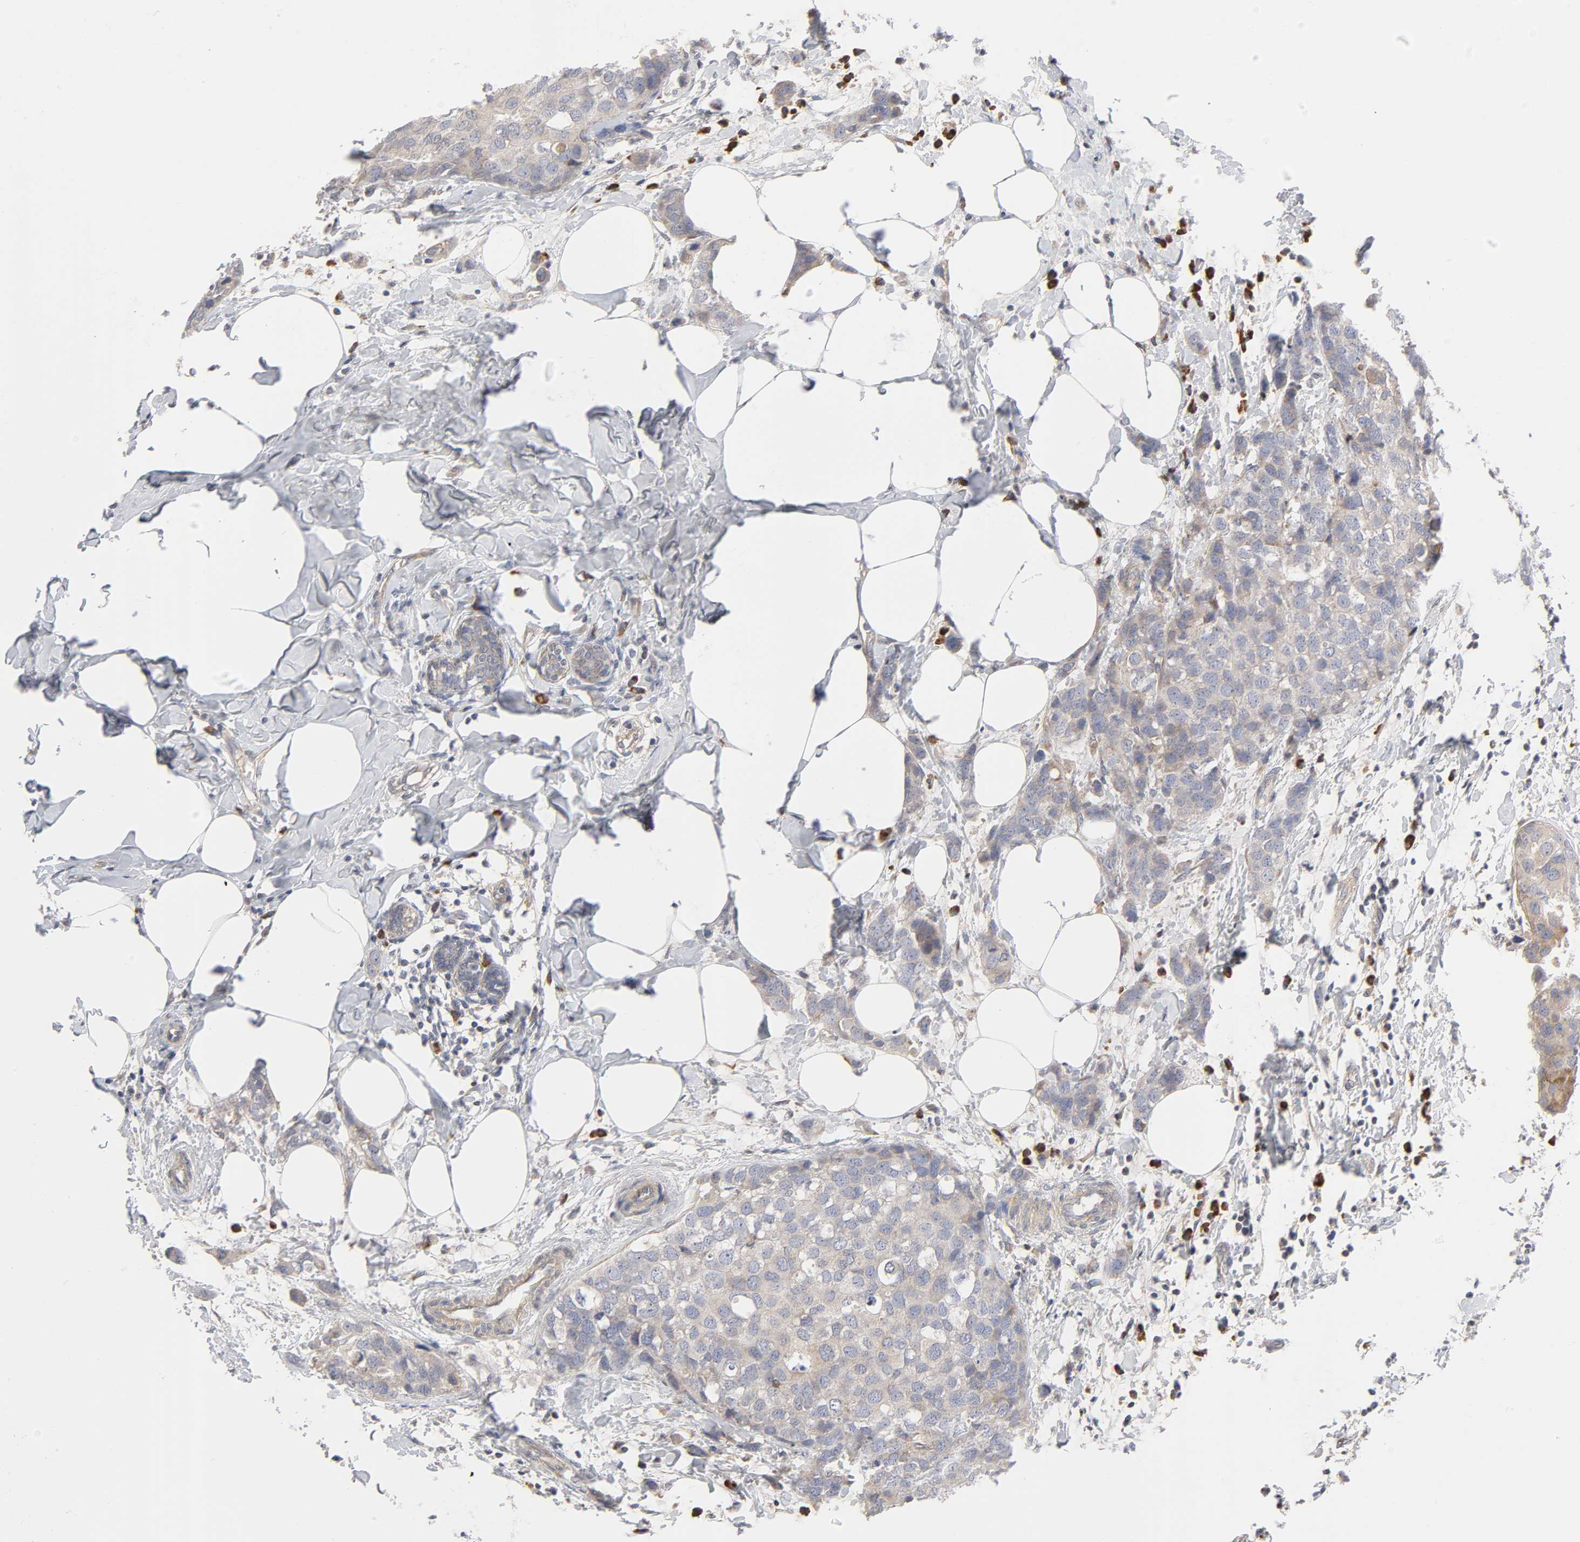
{"staining": {"intensity": "weak", "quantity": ">75%", "location": "cytoplasmic/membranous"}, "tissue": "breast cancer", "cell_type": "Tumor cells", "image_type": "cancer", "snomed": [{"axis": "morphology", "description": "Normal tissue, NOS"}, {"axis": "morphology", "description": "Duct carcinoma"}, {"axis": "topography", "description": "Breast"}], "caption": "Weak cytoplasmic/membranous protein positivity is seen in about >75% of tumor cells in breast cancer (invasive ductal carcinoma).", "gene": "IL4R", "patient": {"sex": "female", "age": 50}}